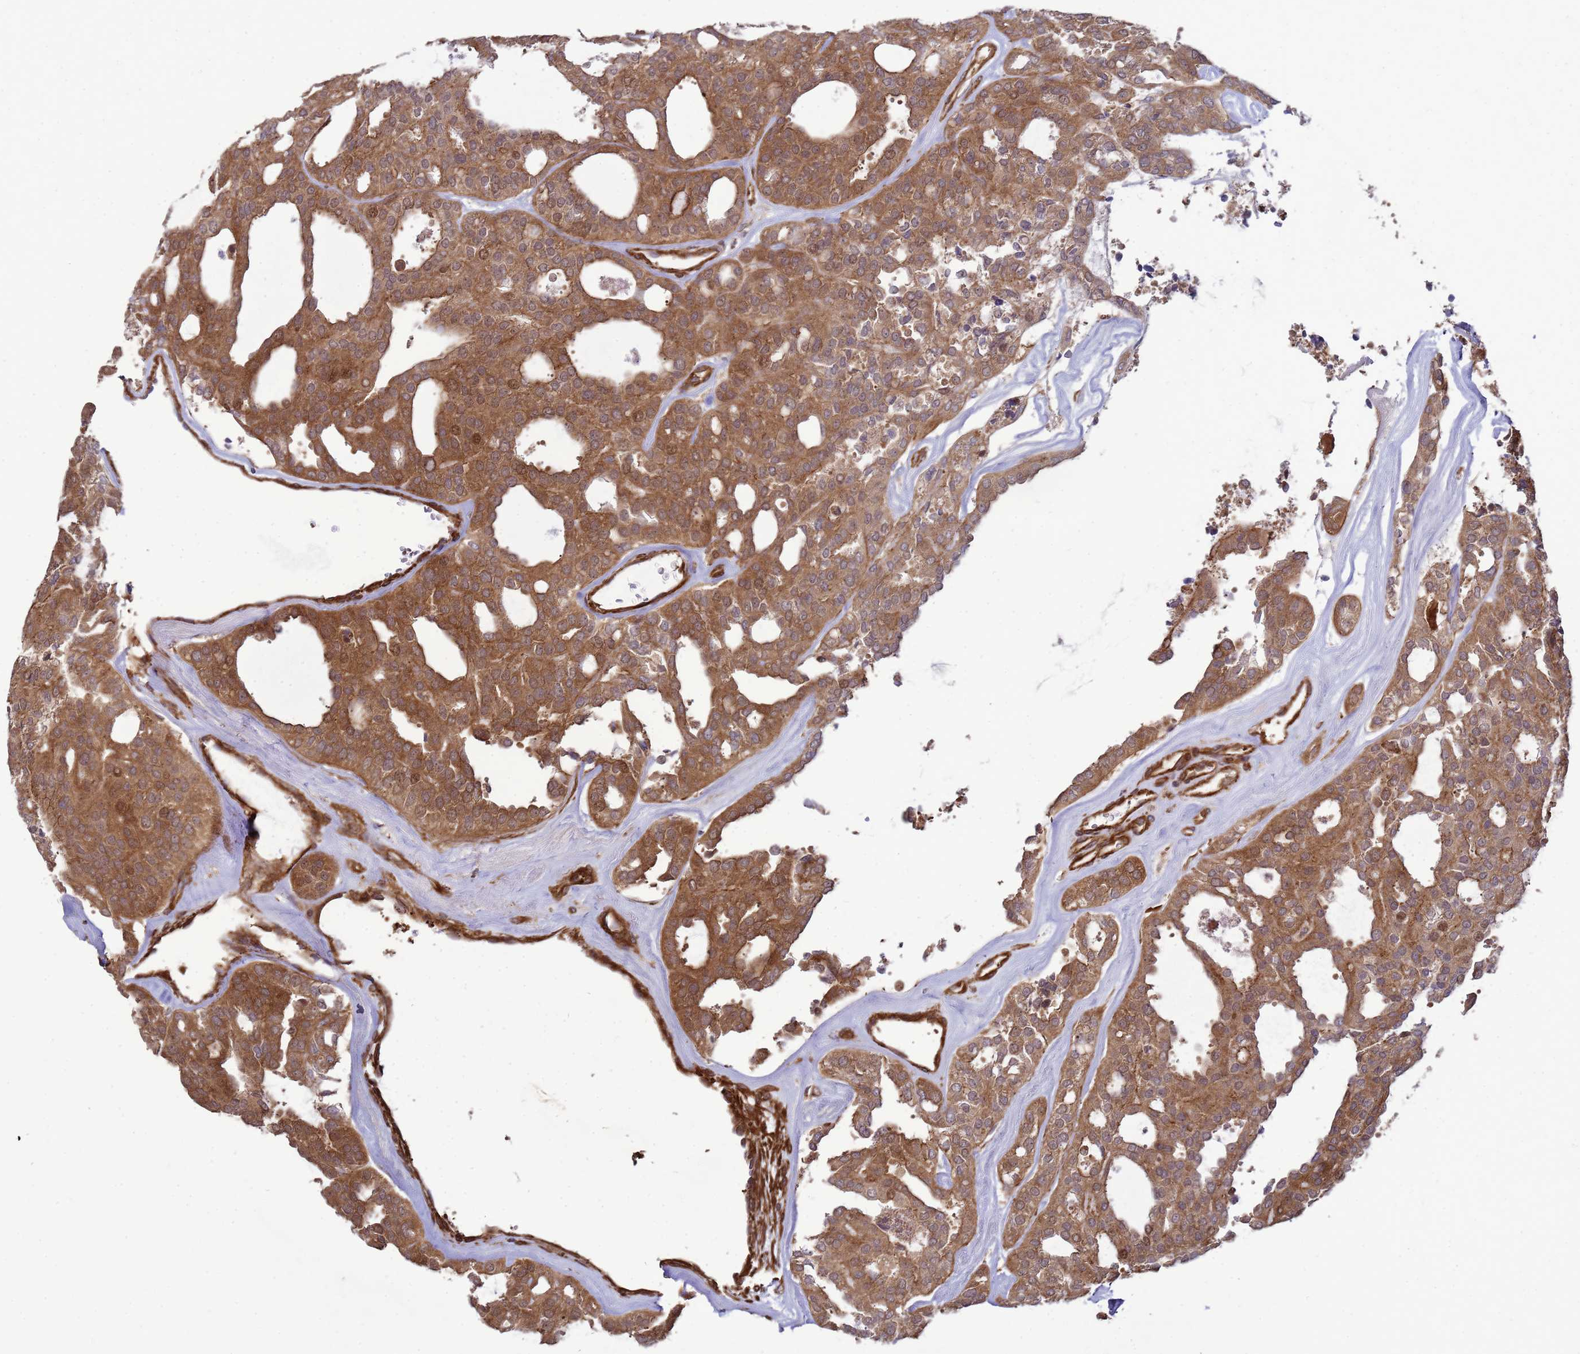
{"staining": {"intensity": "moderate", "quantity": ">75%", "location": "cytoplasmic/membranous"}, "tissue": "thyroid cancer", "cell_type": "Tumor cells", "image_type": "cancer", "snomed": [{"axis": "morphology", "description": "Follicular adenoma carcinoma, NOS"}, {"axis": "topography", "description": "Thyroid gland"}], "caption": "IHC micrograph of thyroid cancer (follicular adenoma carcinoma) stained for a protein (brown), which reveals medium levels of moderate cytoplasmic/membranous staining in about >75% of tumor cells.", "gene": "CNOT1", "patient": {"sex": "male", "age": 75}}